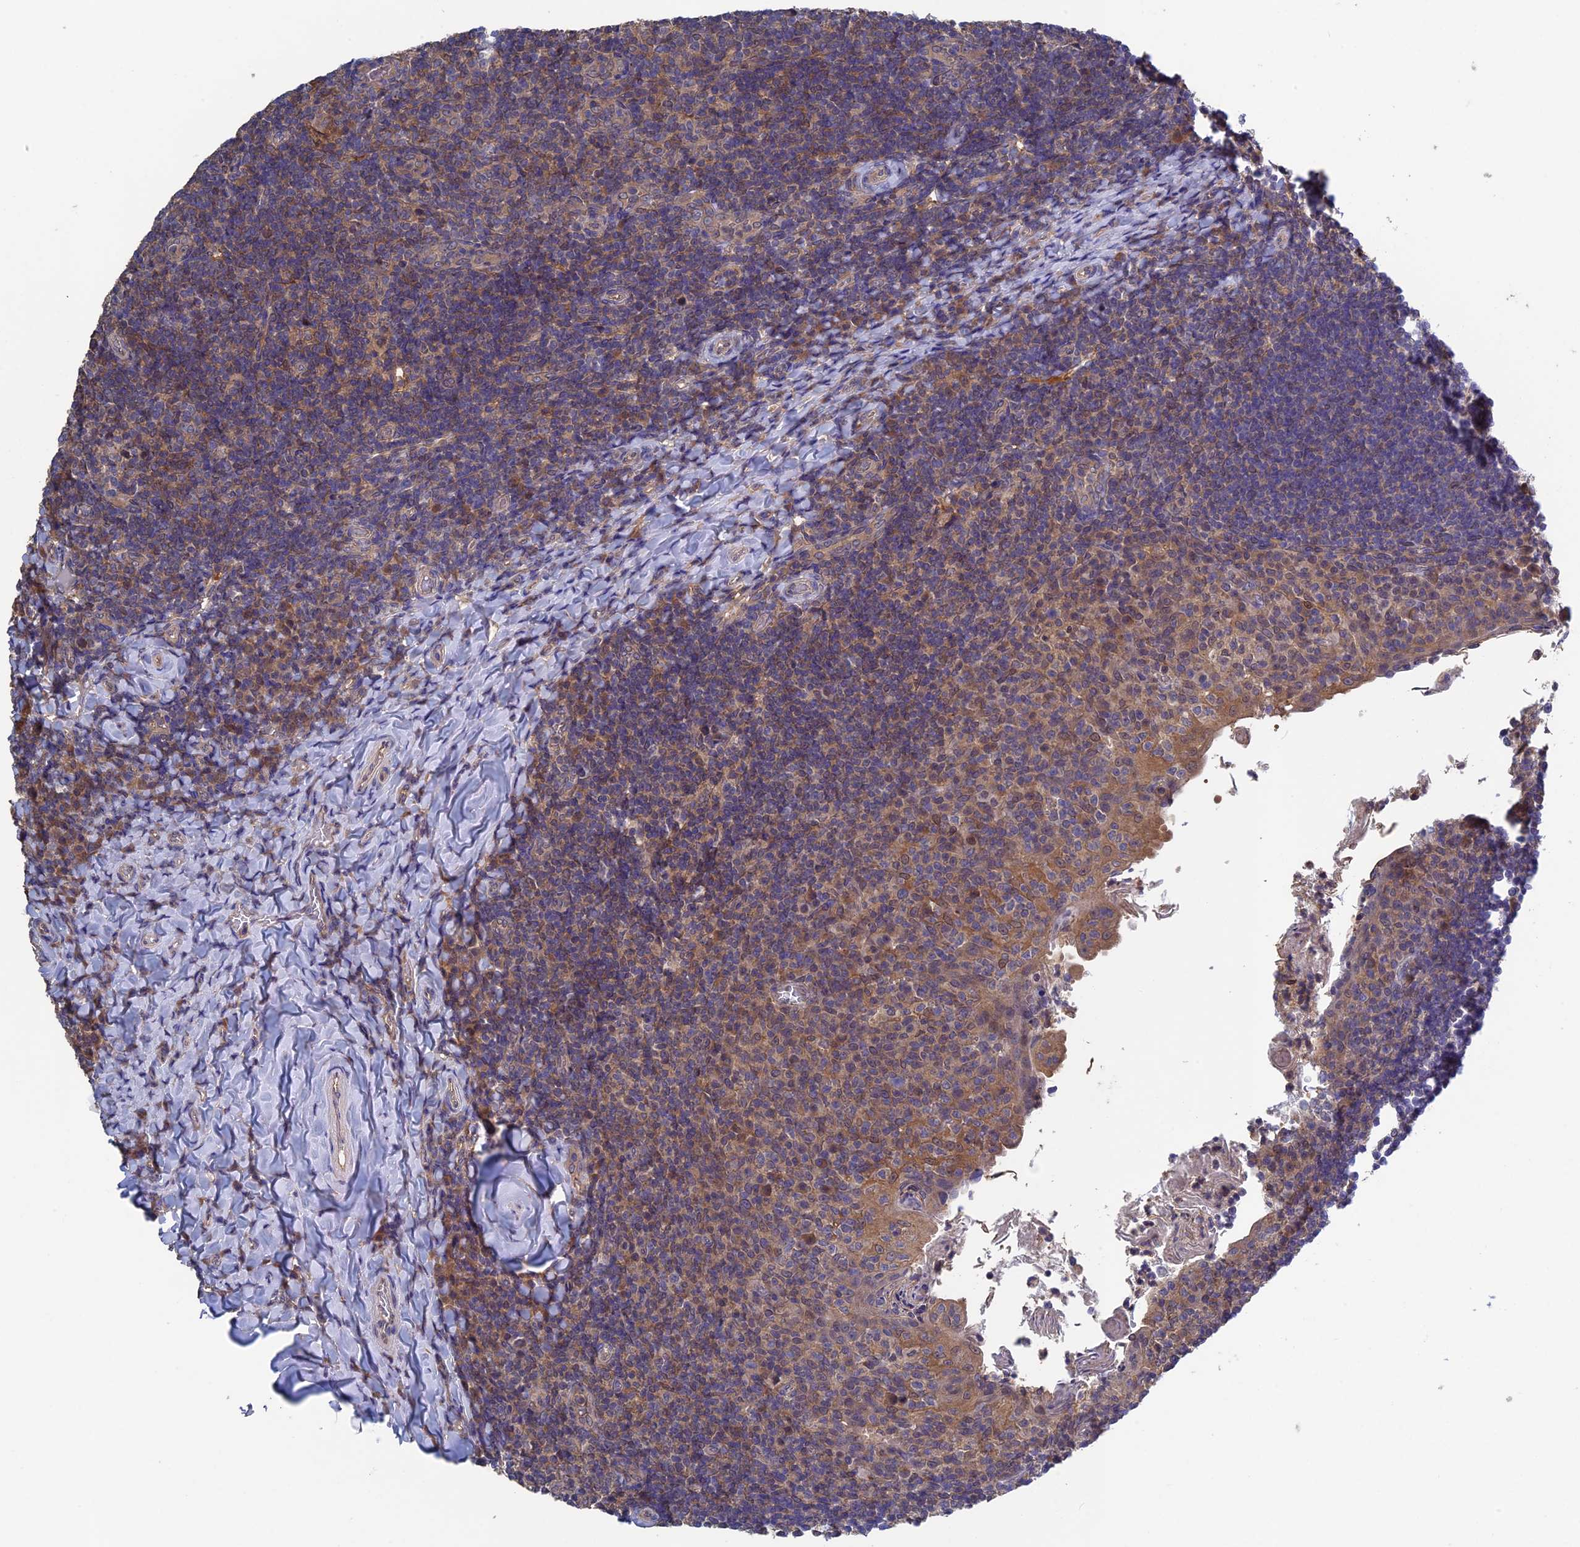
{"staining": {"intensity": "moderate", "quantity": "25%-75%", "location": "cytoplasmic/membranous"}, "tissue": "tonsil", "cell_type": "Germinal center cells", "image_type": "normal", "snomed": [{"axis": "morphology", "description": "Normal tissue, NOS"}, {"axis": "topography", "description": "Tonsil"}], "caption": "Protein staining exhibits moderate cytoplasmic/membranous staining in approximately 25%-75% of germinal center cells in benign tonsil. (DAB IHC, brown staining for protein, blue staining for nuclei).", "gene": "LCMT1", "patient": {"sex": "female", "age": 10}}